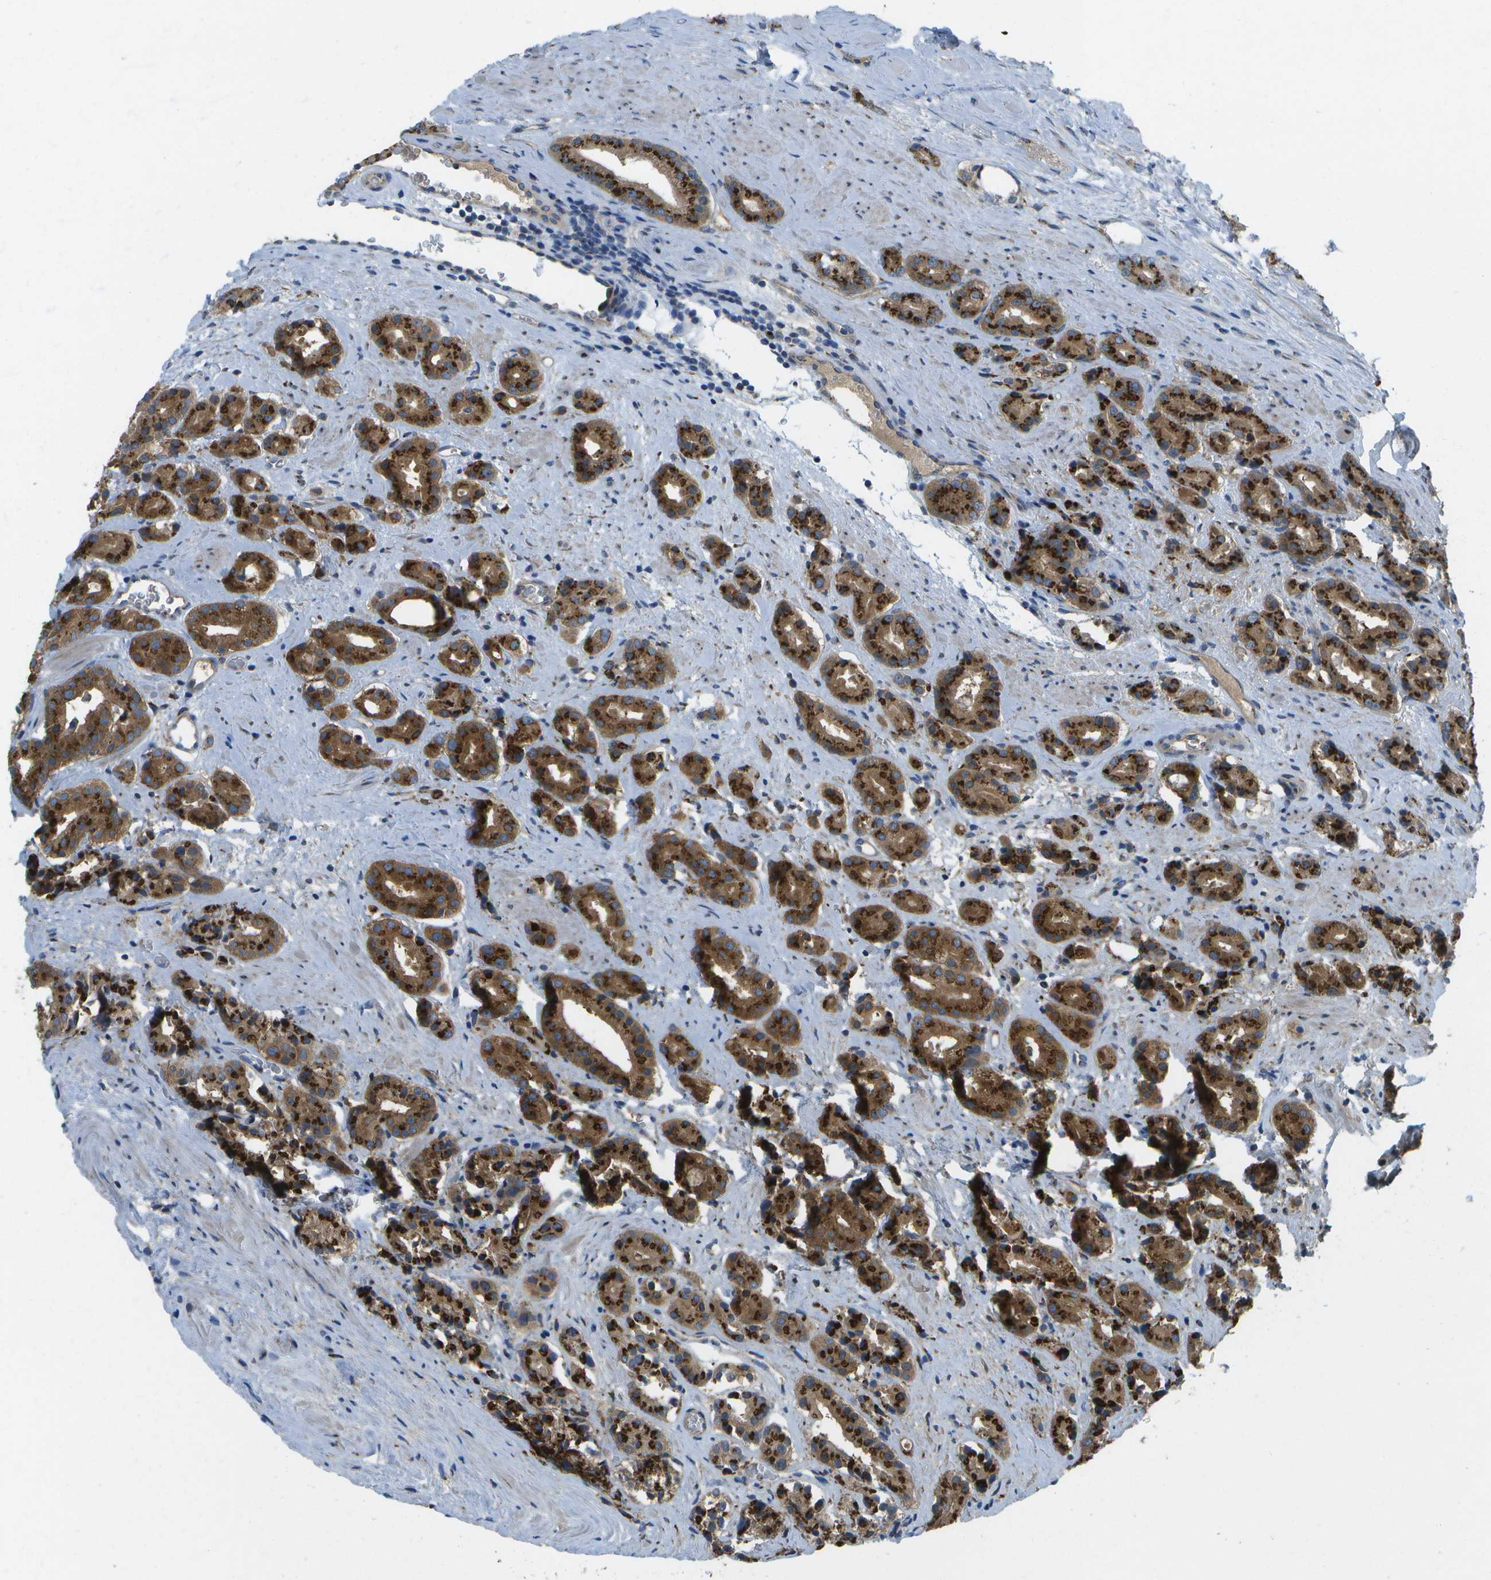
{"staining": {"intensity": "strong", "quantity": ">75%", "location": "cytoplasmic/membranous"}, "tissue": "prostate cancer", "cell_type": "Tumor cells", "image_type": "cancer", "snomed": [{"axis": "morphology", "description": "Normal tissue, NOS"}, {"axis": "morphology", "description": "Adenocarcinoma, High grade"}, {"axis": "topography", "description": "Prostate"}, {"axis": "topography", "description": "Seminal veicle"}], "caption": "The photomicrograph exhibits a brown stain indicating the presence of a protein in the cytoplasmic/membranous of tumor cells in prostate adenocarcinoma (high-grade). Nuclei are stained in blue.", "gene": "QSOX2", "patient": {"sex": "male", "age": 55}}